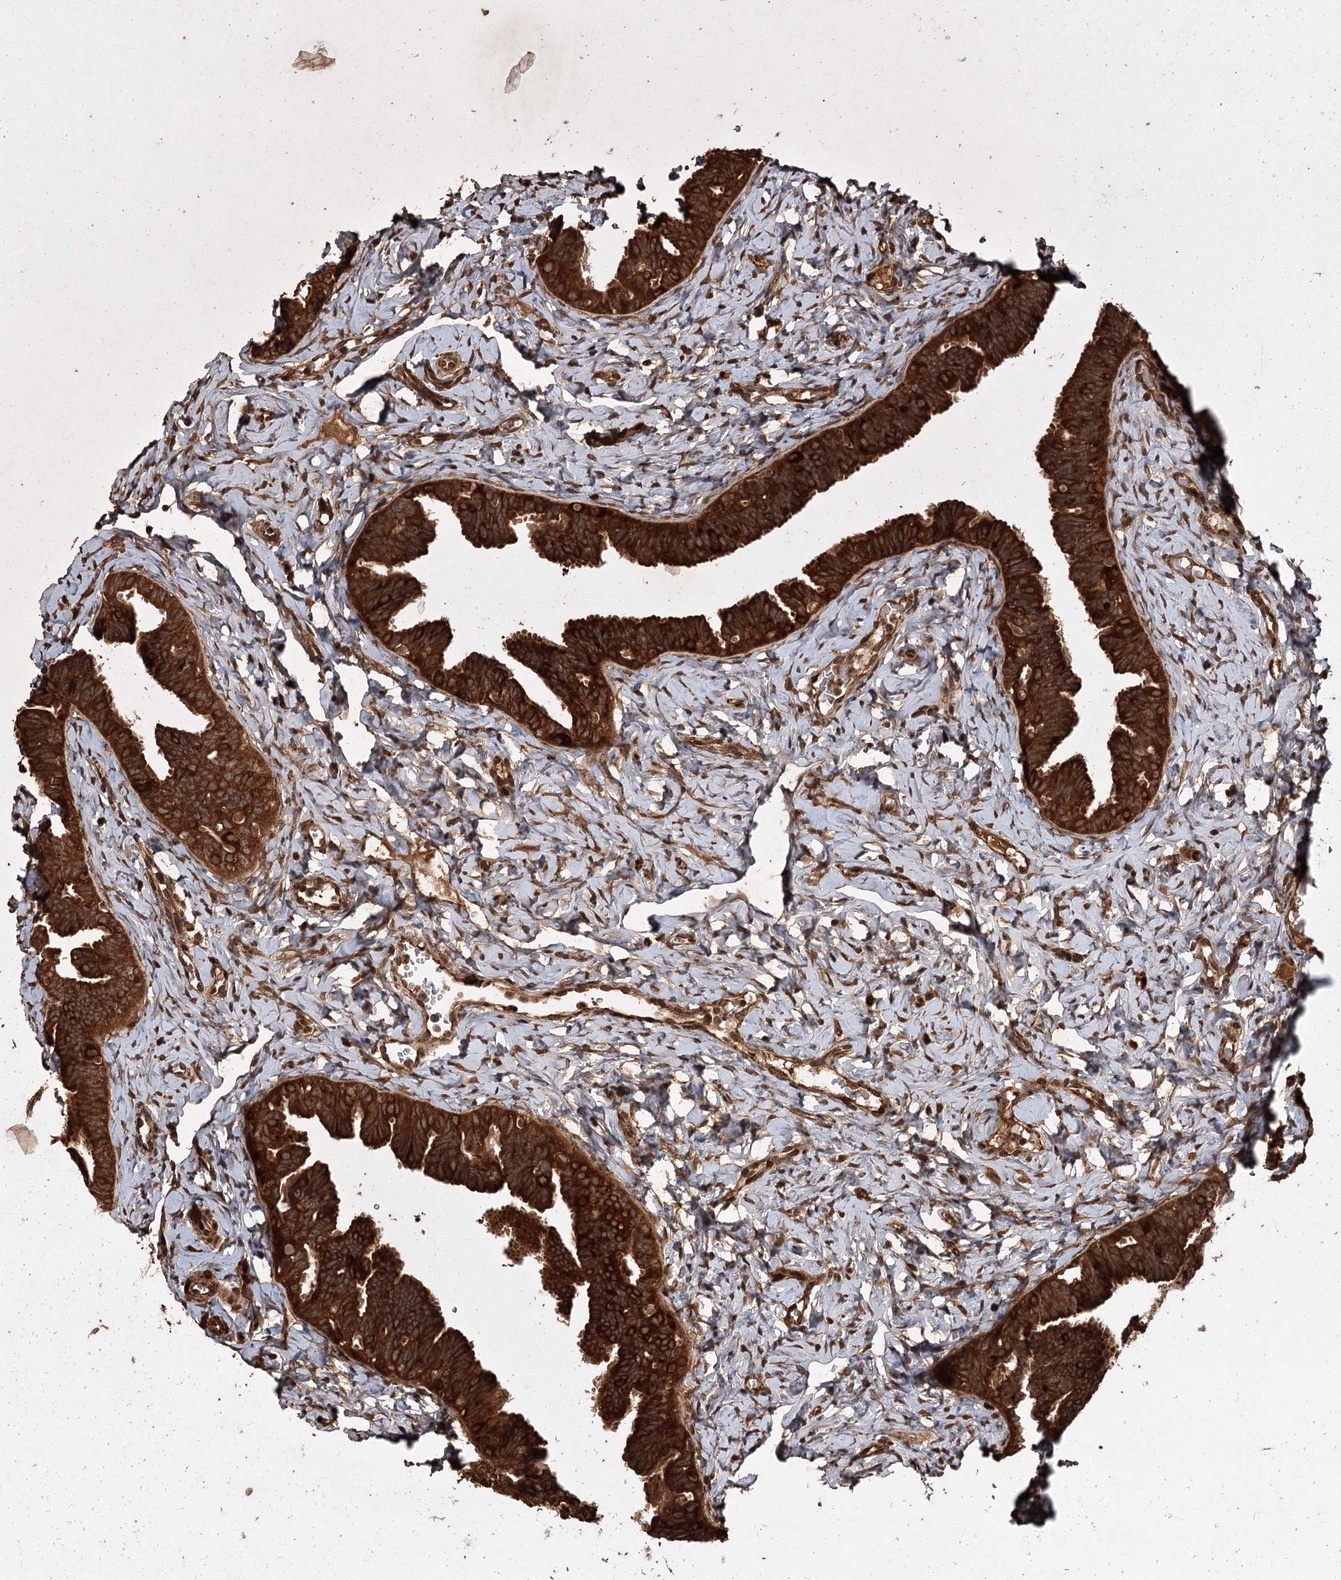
{"staining": {"intensity": "strong", "quantity": ">75%", "location": "cytoplasmic/membranous"}, "tissue": "fallopian tube", "cell_type": "Glandular cells", "image_type": "normal", "snomed": [{"axis": "morphology", "description": "Normal tissue, NOS"}, {"axis": "topography", "description": "Fallopian tube"}], "caption": "IHC (DAB) staining of unremarkable fallopian tube exhibits strong cytoplasmic/membranous protein positivity in about >75% of glandular cells.", "gene": "RPAP3", "patient": {"sex": "female", "age": 65}}